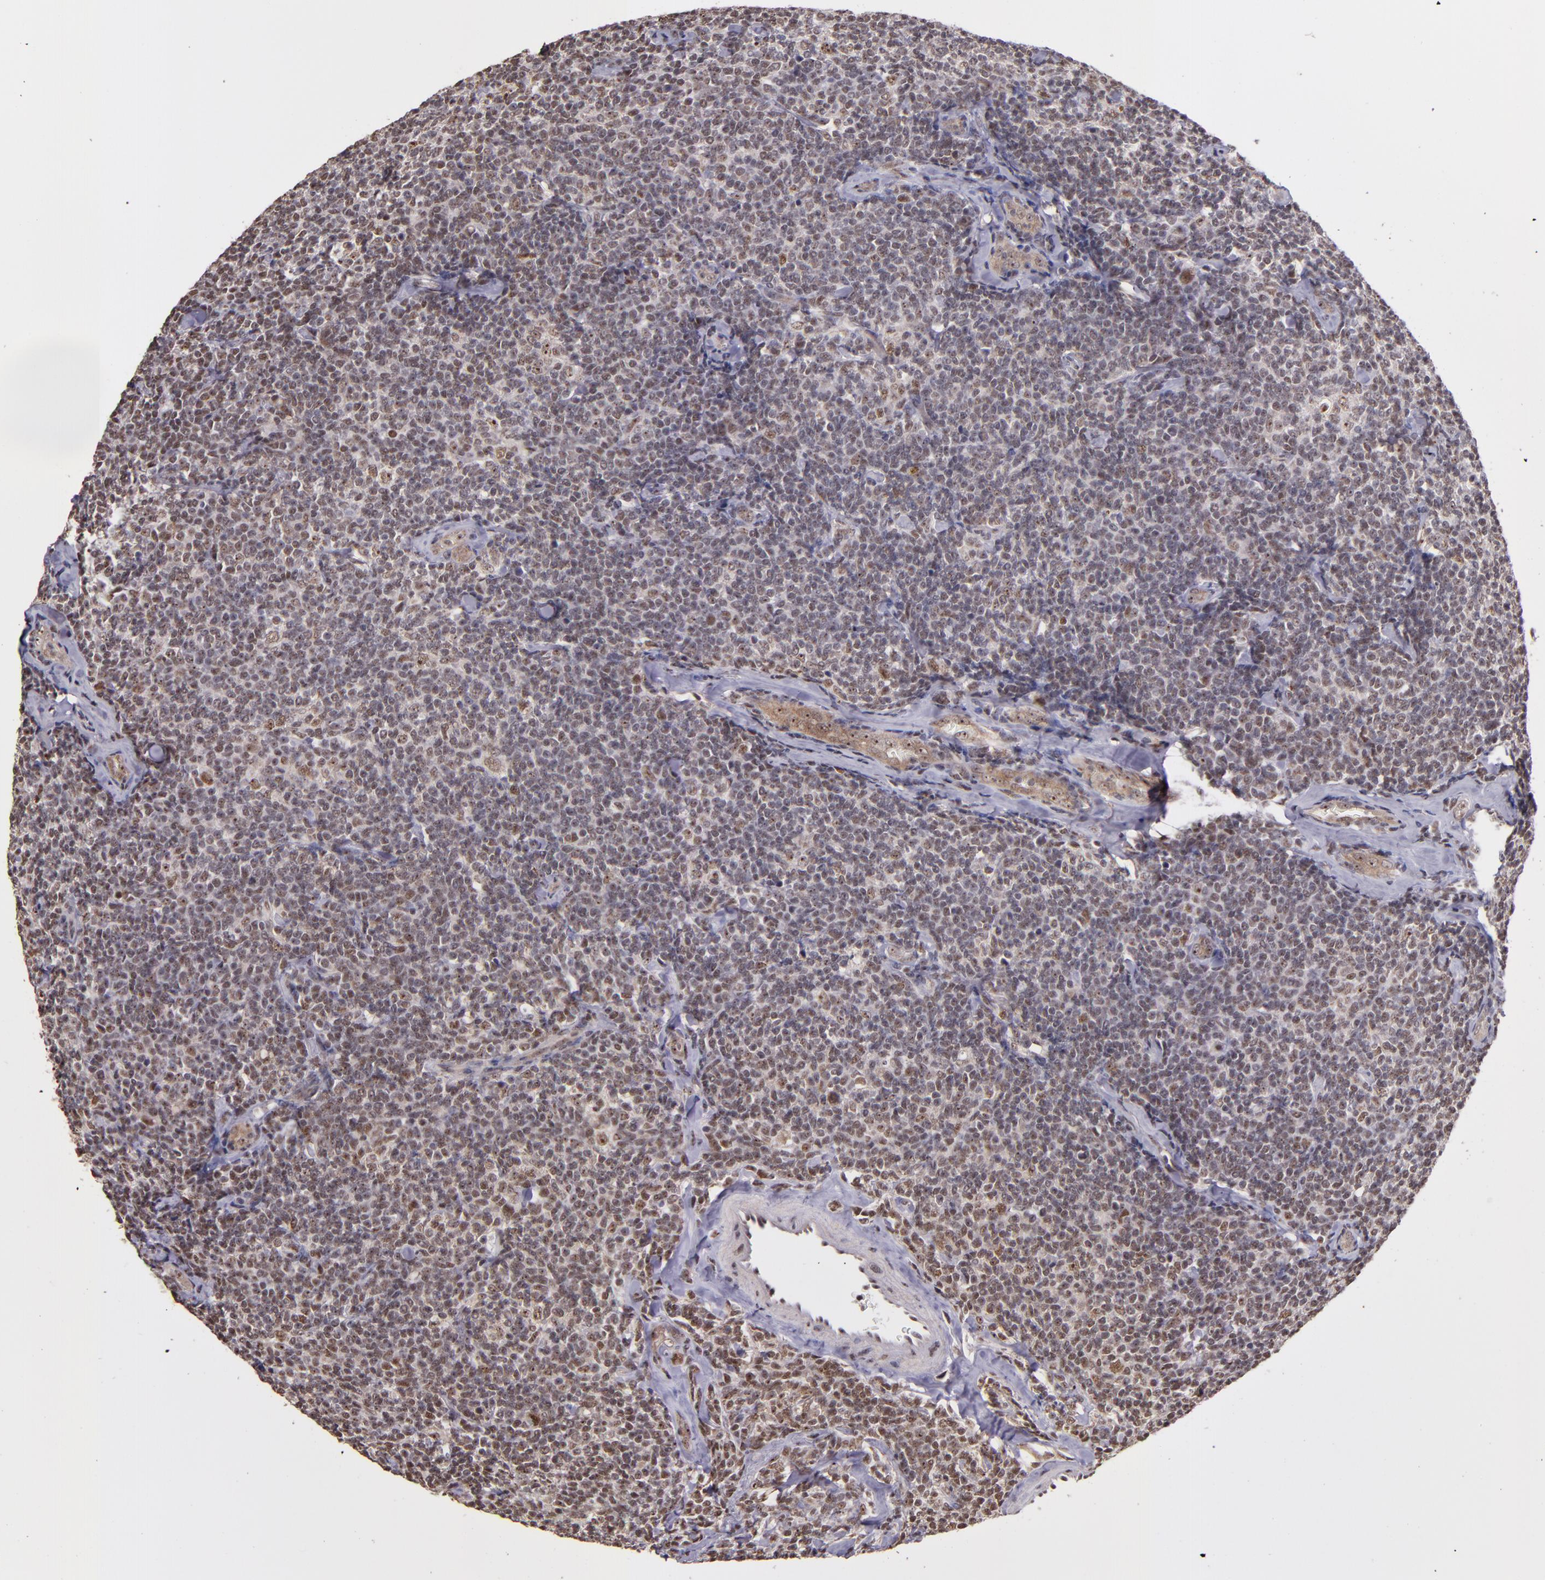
{"staining": {"intensity": "moderate", "quantity": "25%-75%", "location": "nuclear"}, "tissue": "lymphoma", "cell_type": "Tumor cells", "image_type": "cancer", "snomed": [{"axis": "morphology", "description": "Malignant lymphoma, non-Hodgkin's type, Low grade"}, {"axis": "topography", "description": "Lymph node"}], "caption": "Brown immunohistochemical staining in lymphoma exhibits moderate nuclear positivity in approximately 25%-75% of tumor cells.", "gene": "CECR2", "patient": {"sex": "female", "age": 56}}